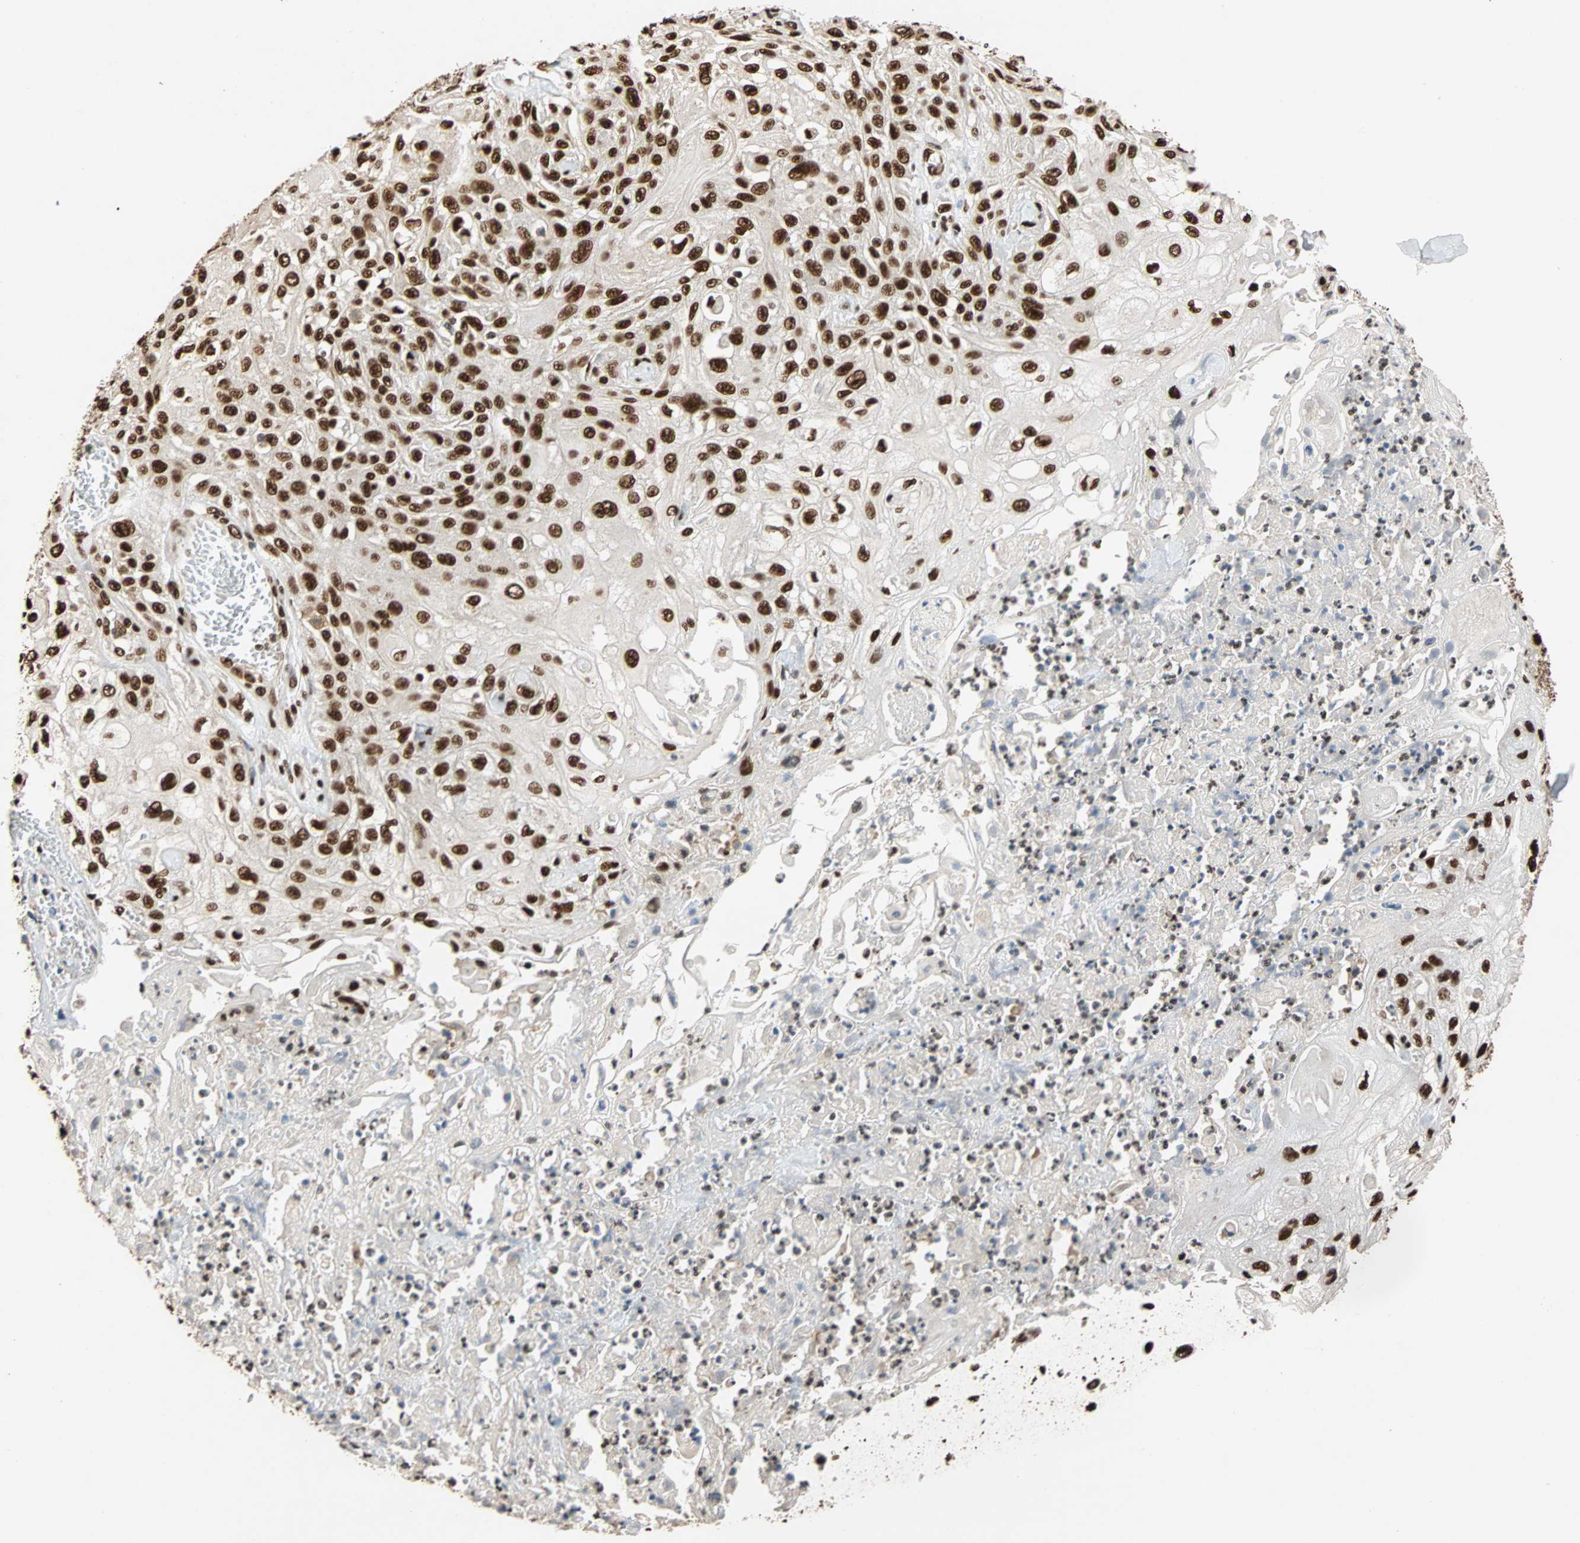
{"staining": {"intensity": "strong", "quantity": ">75%", "location": "nuclear"}, "tissue": "skin cancer", "cell_type": "Tumor cells", "image_type": "cancer", "snomed": [{"axis": "morphology", "description": "Squamous cell carcinoma, NOS"}, {"axis": "morphology", "description": "Squamous cell carcinoma, metastatic, NOS"}, {"axis": "topography", "description": "Skin"}, {"axis": "topography", "description": "Lymph node"}], "caption": "This micrograph reveals immunohistochemistry (IHC) staining of human skin cancer (squamous cell carcinoma), with high strong nuclear expression in approximately >75% of tumor cells.", "gene": "ILF2", "patient": {"sex": "male", "age": 75}}